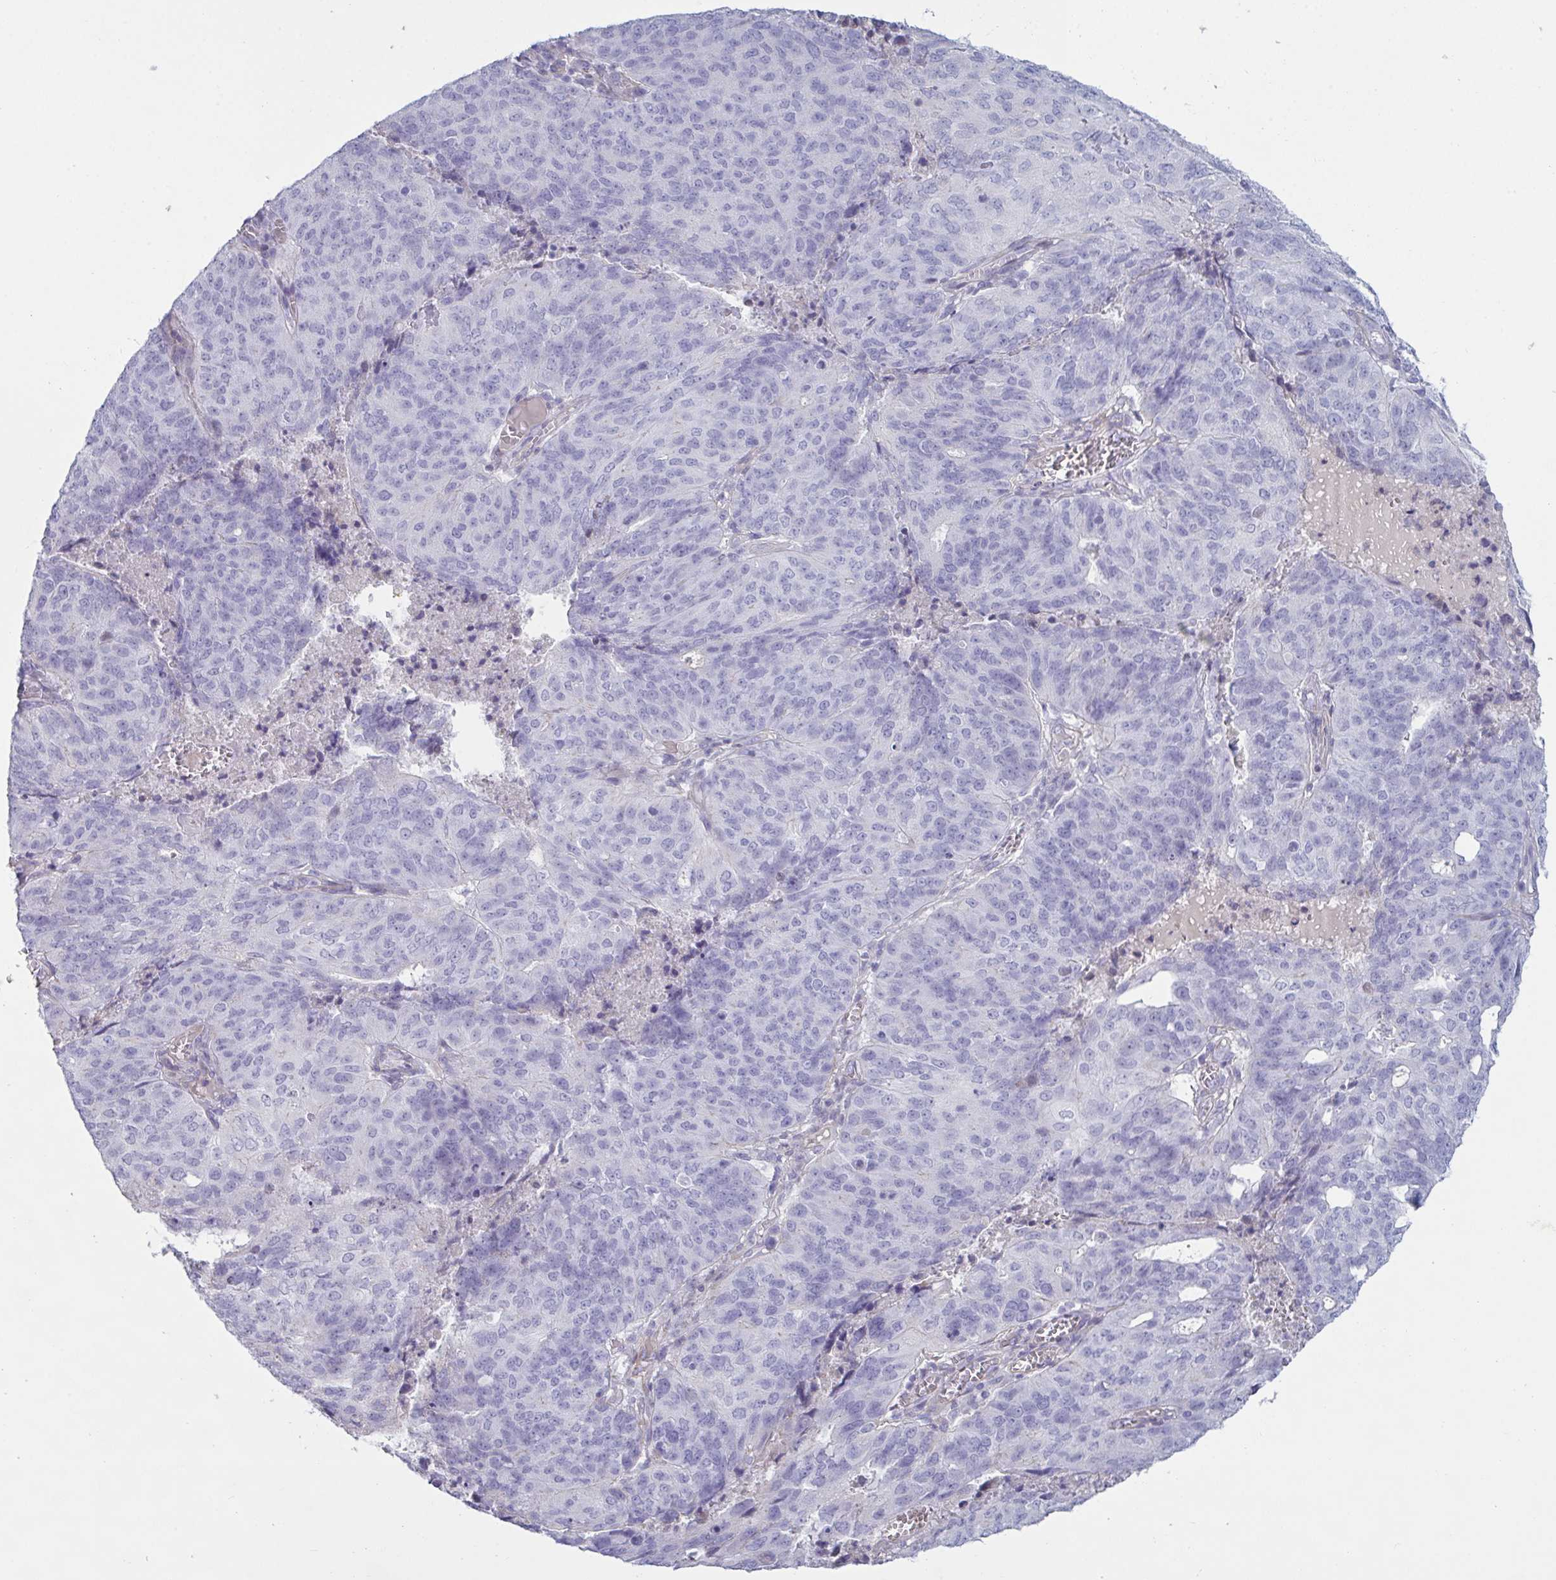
{"staining": {"intensity": "negative", "quantity": "none", "location": "none"}, "tissue": "endometrial cancer", "cell_type": "Tumor cells", "image_type": "cancer", "snomed": [{"axis": "morphology", "description": "Adenocarcinoma, NOS"}, {"axis": "topography", "description": "Endometrium"}], "caption": "Tumor cells show no significant expression in adenocarcinoma (endometrial).", "gene": "OR5P3", "patient": {"sex": "female", "age": 82}}